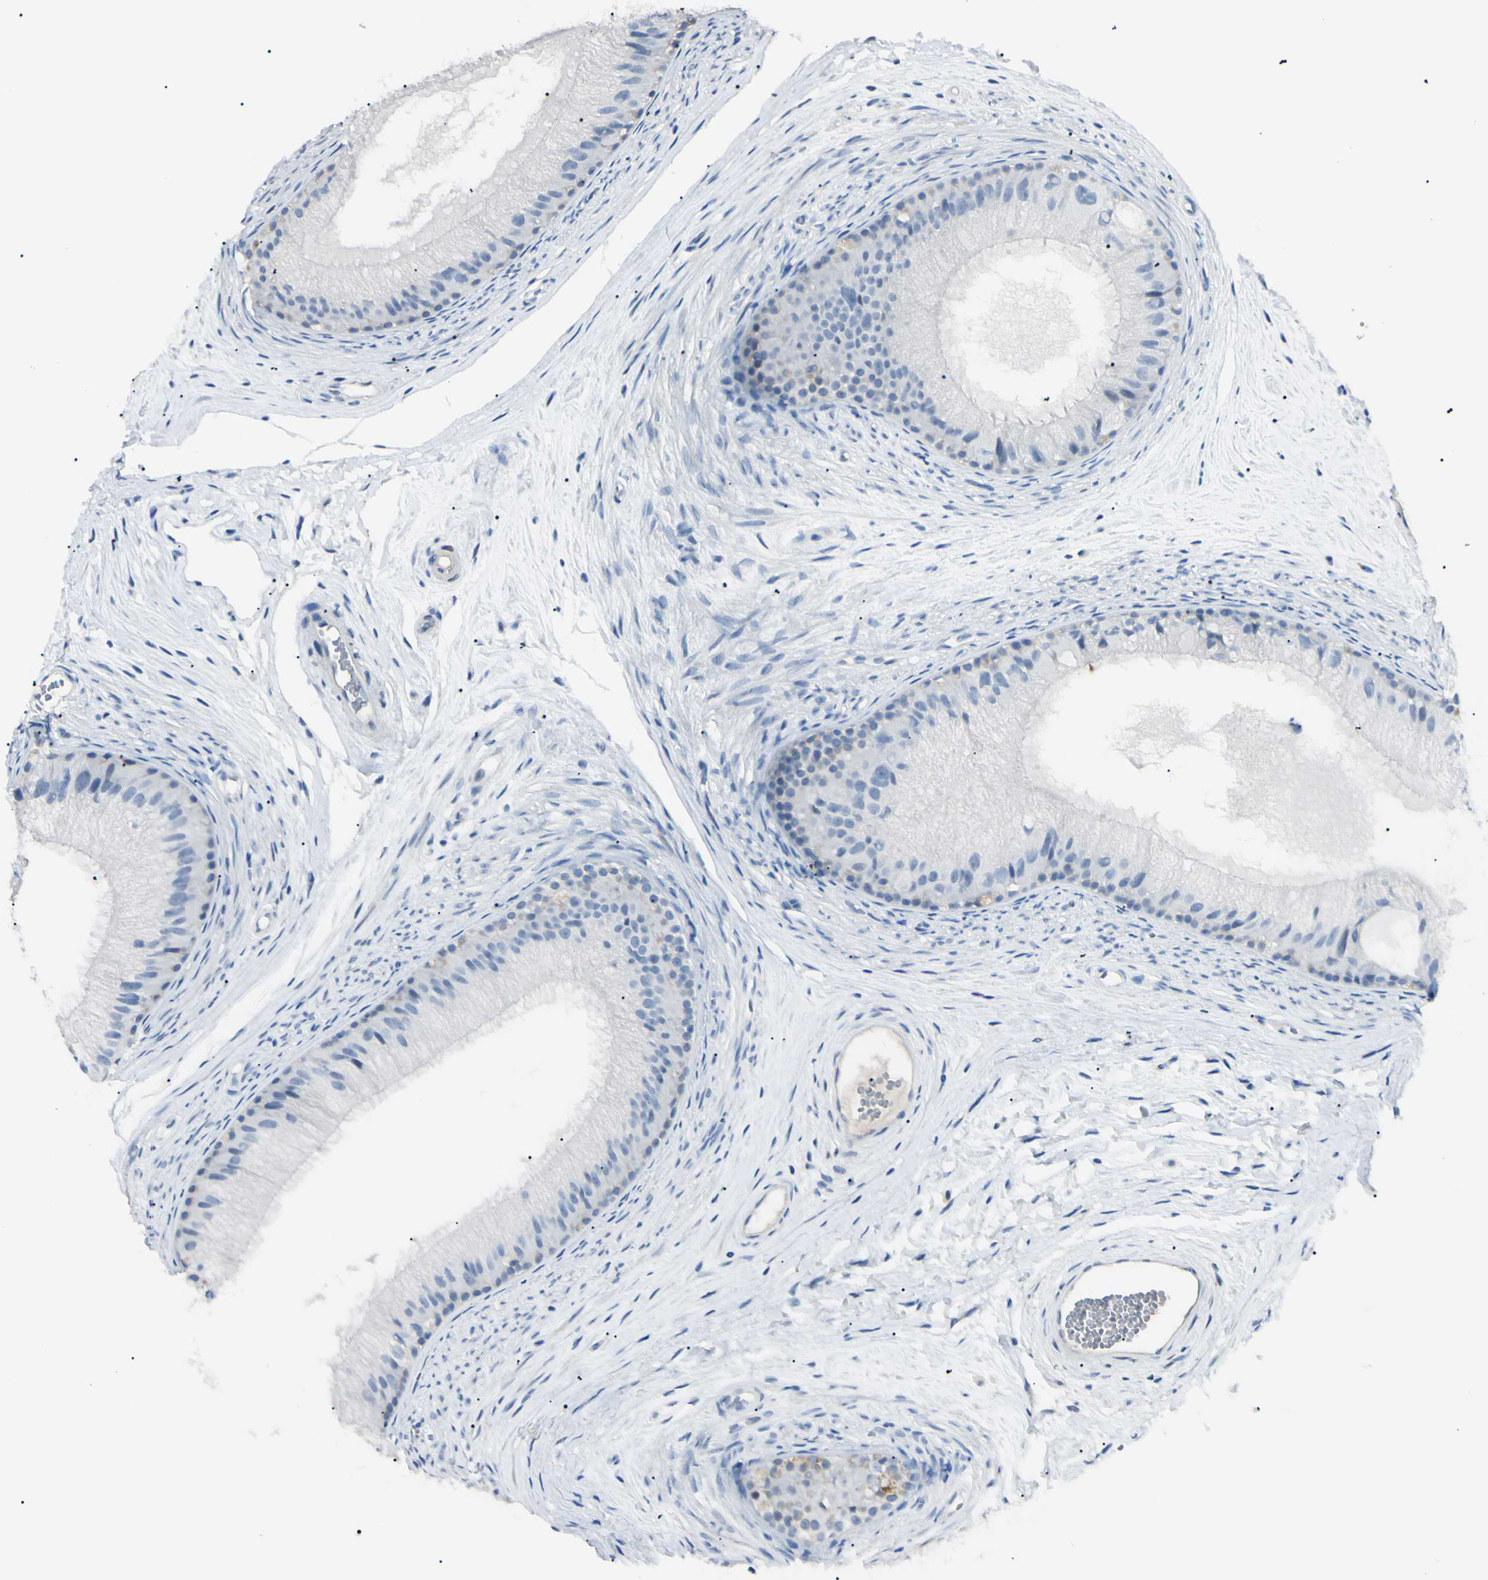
{"staining": {"intensity": "negative", "quantity": "none", "location": "none"}, "tissue": "epididymis", "cell_type": "Glandular cells", "image_type": "normal", "snomed": [{"axis": "morphology", "description": "Normal tissue, NOS"}, {"axis": "topography", "description": "Epididymis"}], "caption": "Immunohistochemistry histopathology image of unremarkable epididymis: human epididymis stained with DAB (3,3'-diaminobenzidine) shows no significant protein expression in glandular cells.", "gene": "FOLH1", "patient": {"sex": "male", "age": 56}}